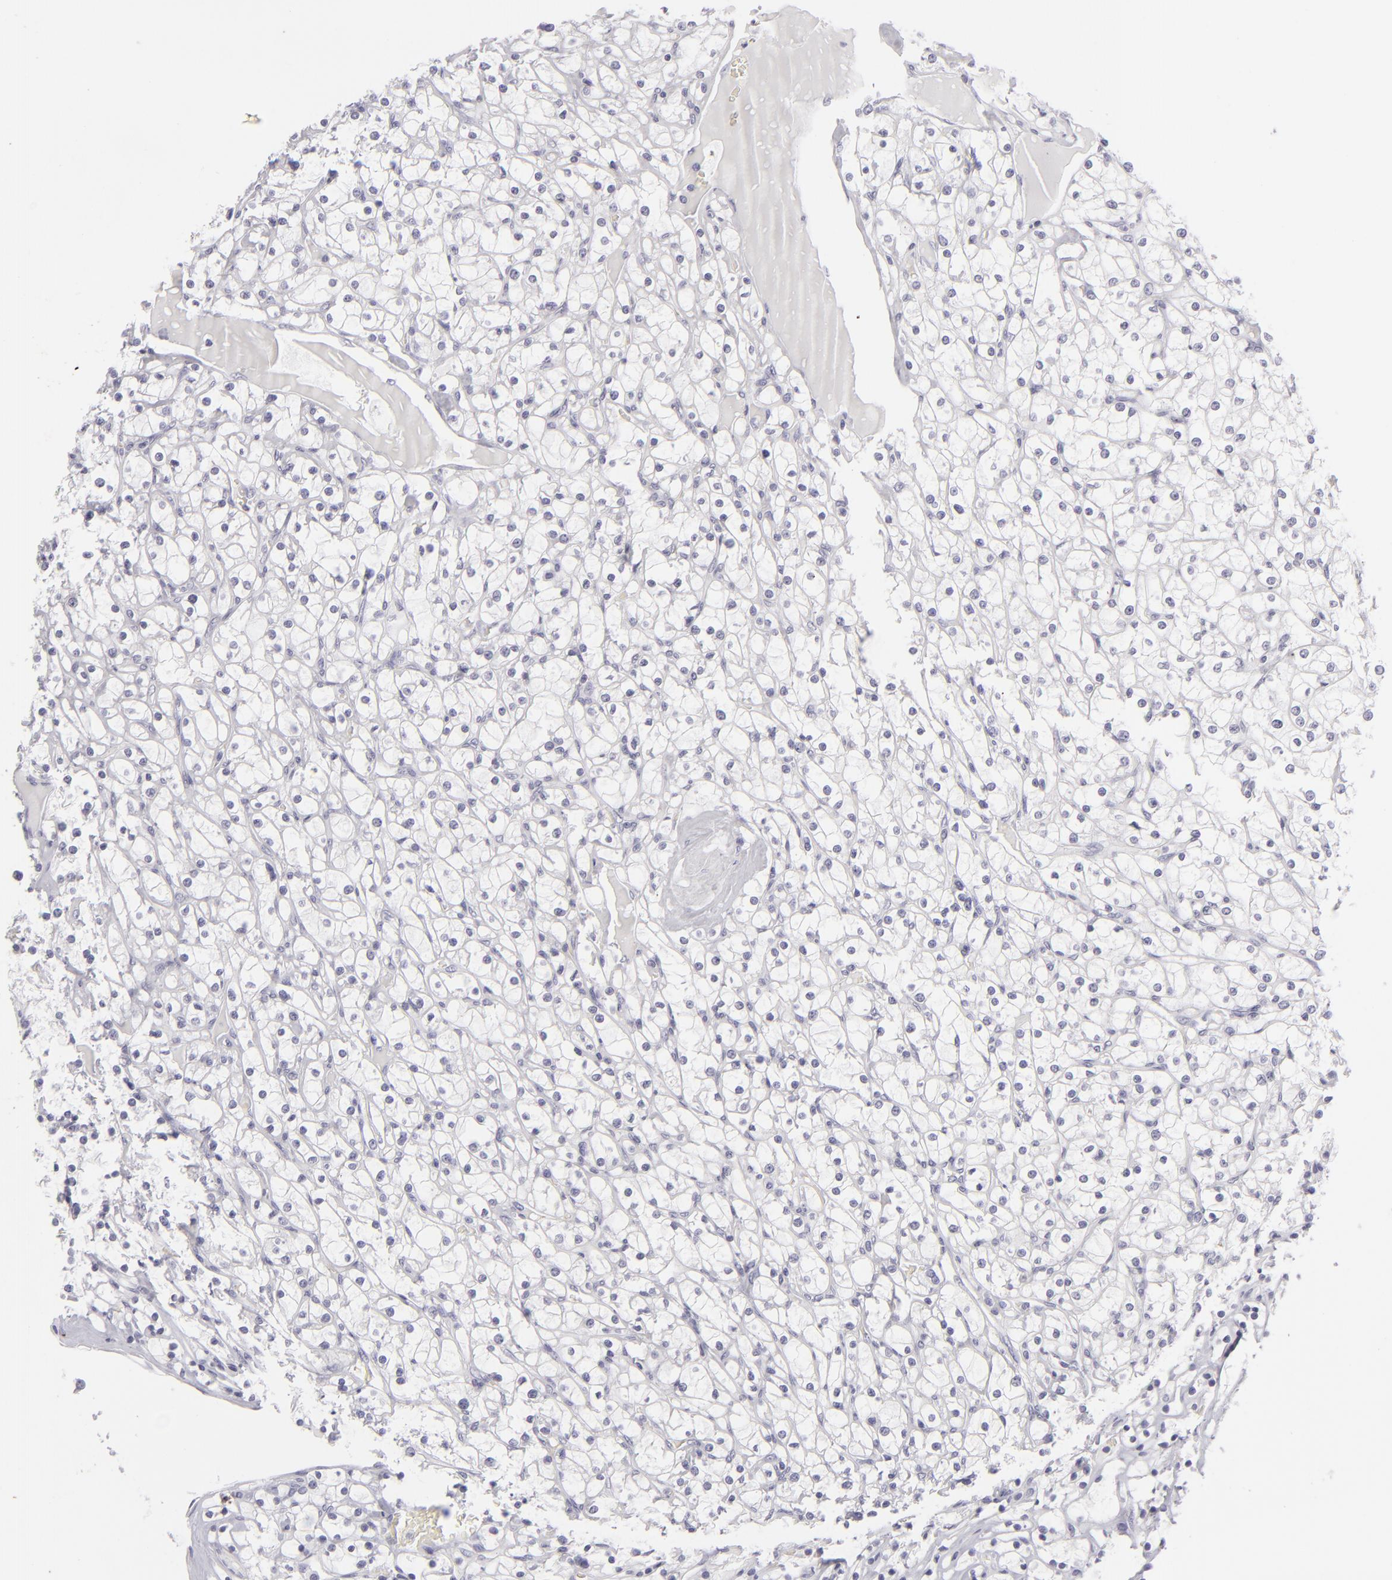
{"staining": {"intensity": "negative", "quantity": "none", "location": "none"}, "tissue": "renal cancer", "cell_type": "Tumor cells", "image_type": "cancer", "snomed": [{"axis": "morphology", "description": "Adenocarcinoma, NOS"}, {"axis": "topography", "description": "Kidney"}], "caption": "Adenocarcinoma (renal) was stained to show a protein in brown. There is no significant expression in tumor cells.", "gene": "KRT1", "patient": {"sex": "female", "age": 73}}